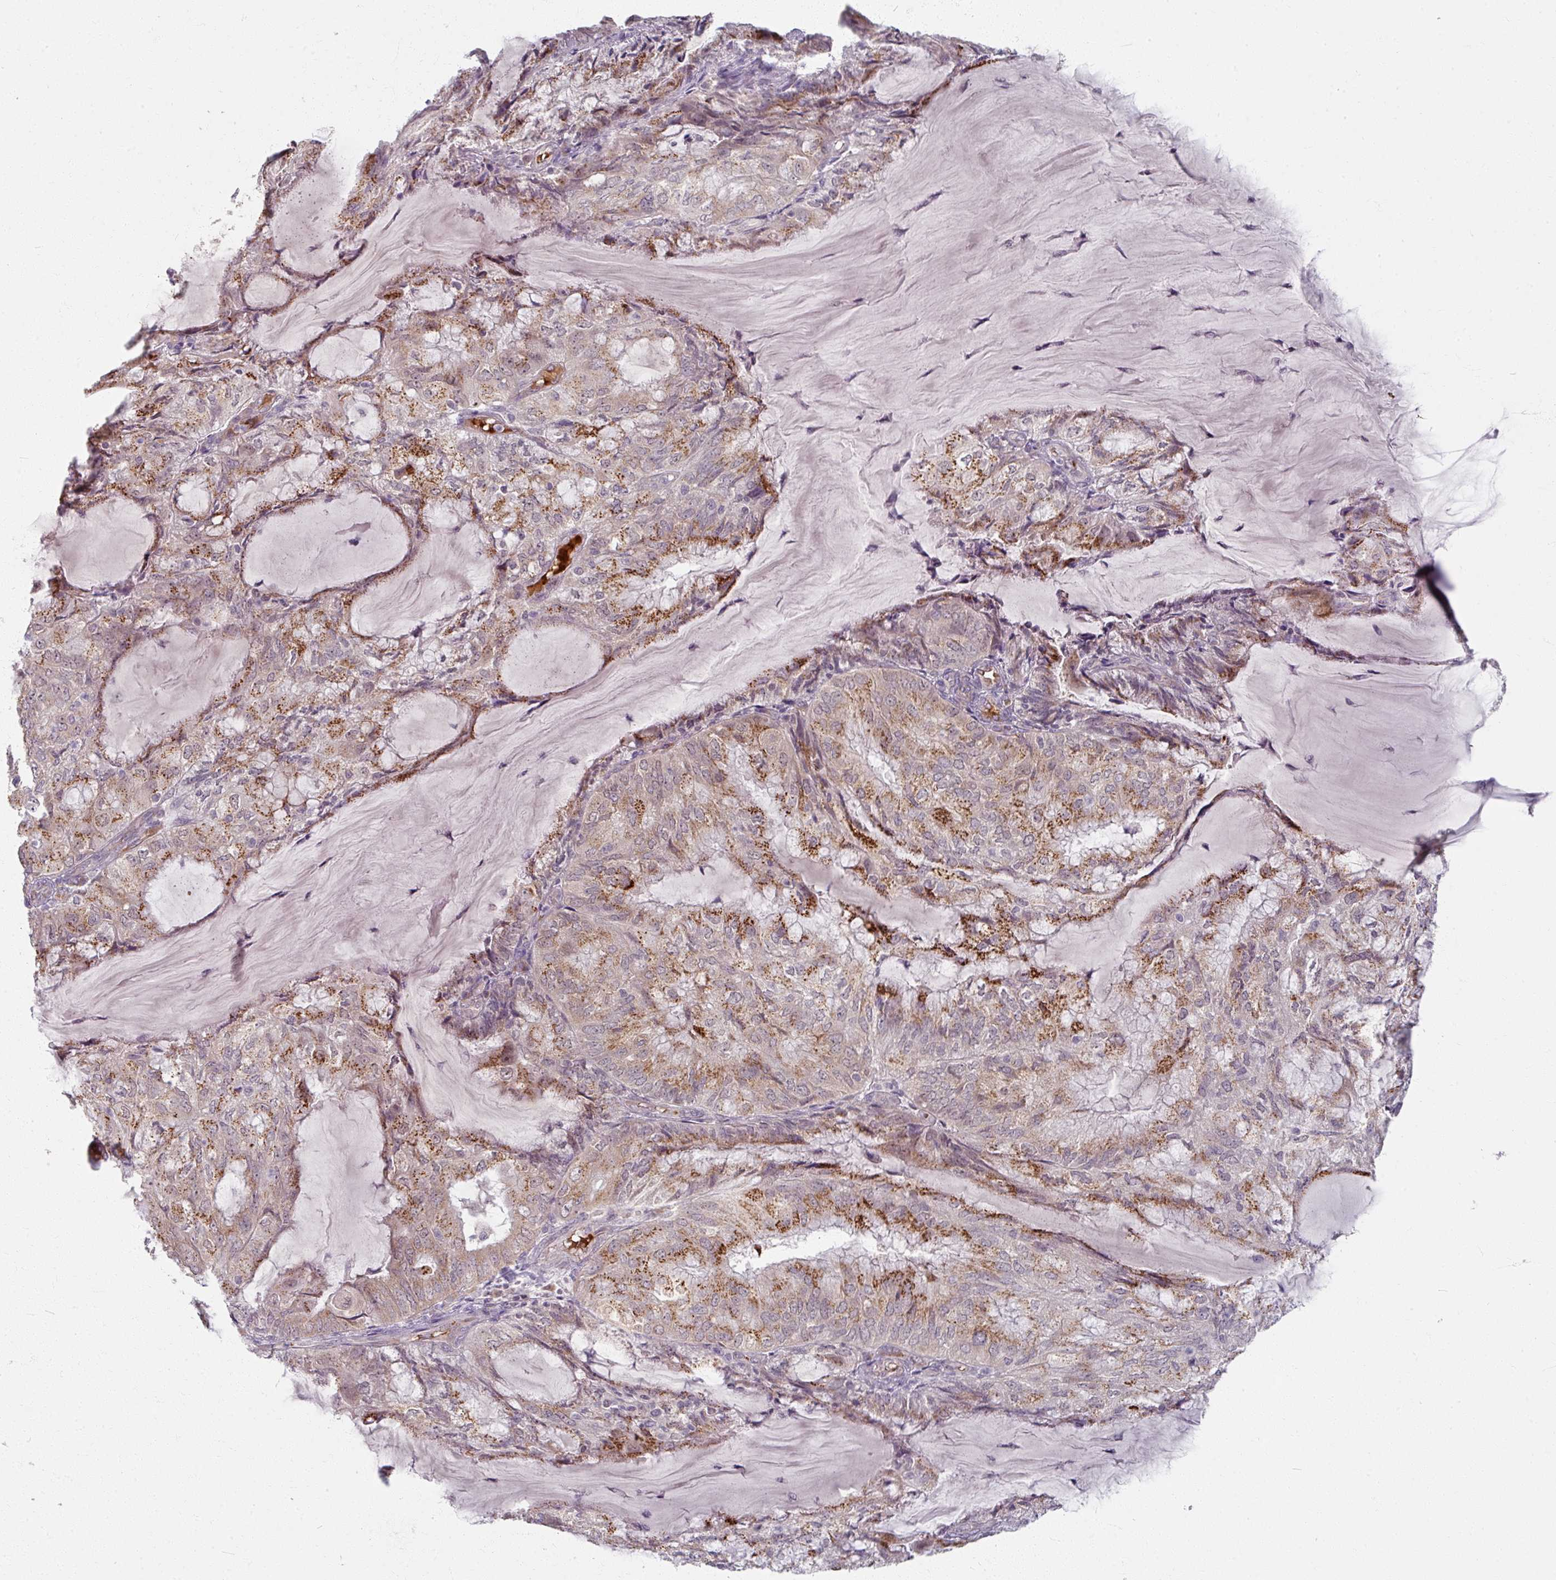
{"staining": {"intensity": "moderate", "quantity": ">75%", "location": "cytoplasmic/membranous"}, "tissue": "endometrial cancer", "cell_type": "Tumor cells", "image_type": "cancer", "snomed": [{"axis": "morphology", "description": "Adenocarcinoma, NOS"}, {"axis": "topography", "description": "Endometrium"}], "caption": "Endometrial cancer (adenocarcinoma) stained with a brown dye reveals moderate cytoplasmic/membranous positive expression in about >75% of tumor cells.", "gene": "KMT5C", "patient": {"sex": "female", "age": 81}}